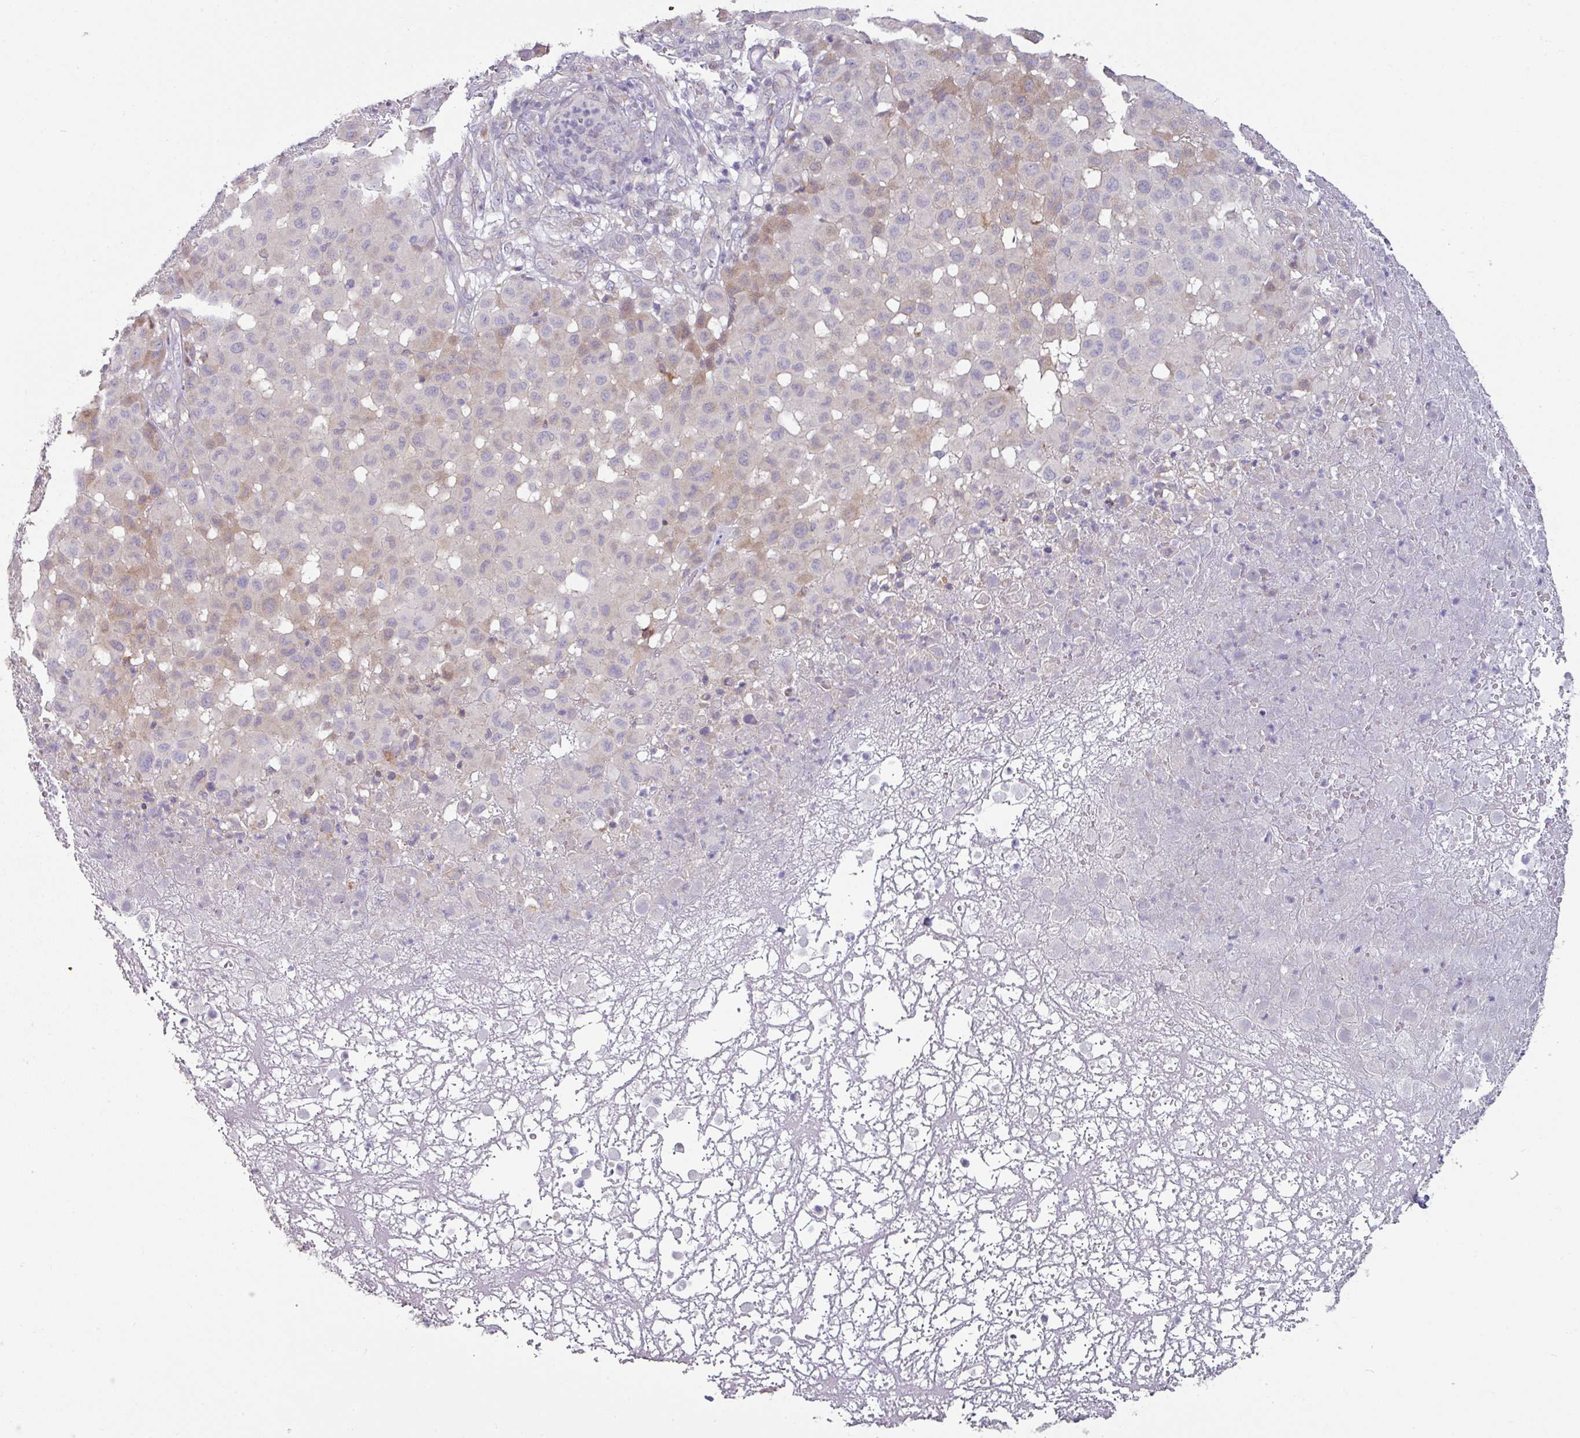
{"staining": {"intensity": "weak", "quantity": "<25%", "location": "cytoplasmic/membranous"}, "tissue": "melanoma", "cell_type": "Tumor cells", "image_type": "cancer", "snomed": [{"axis": "morphology", "description": "Malignant melanoma, NOS"}, {"axis": "topography", "description": "Skin"}], "caption": "Immunohistochemical staining of malignant melanoma displays no significant staining in tumor cells. (Brightfield microscopy of DAB (3,3'-diaminobenzidine) immunohistochemistry (IHC) at high magnification).", "gene": "MTMR14", "patient": {"sex": "male", "age": 73}}